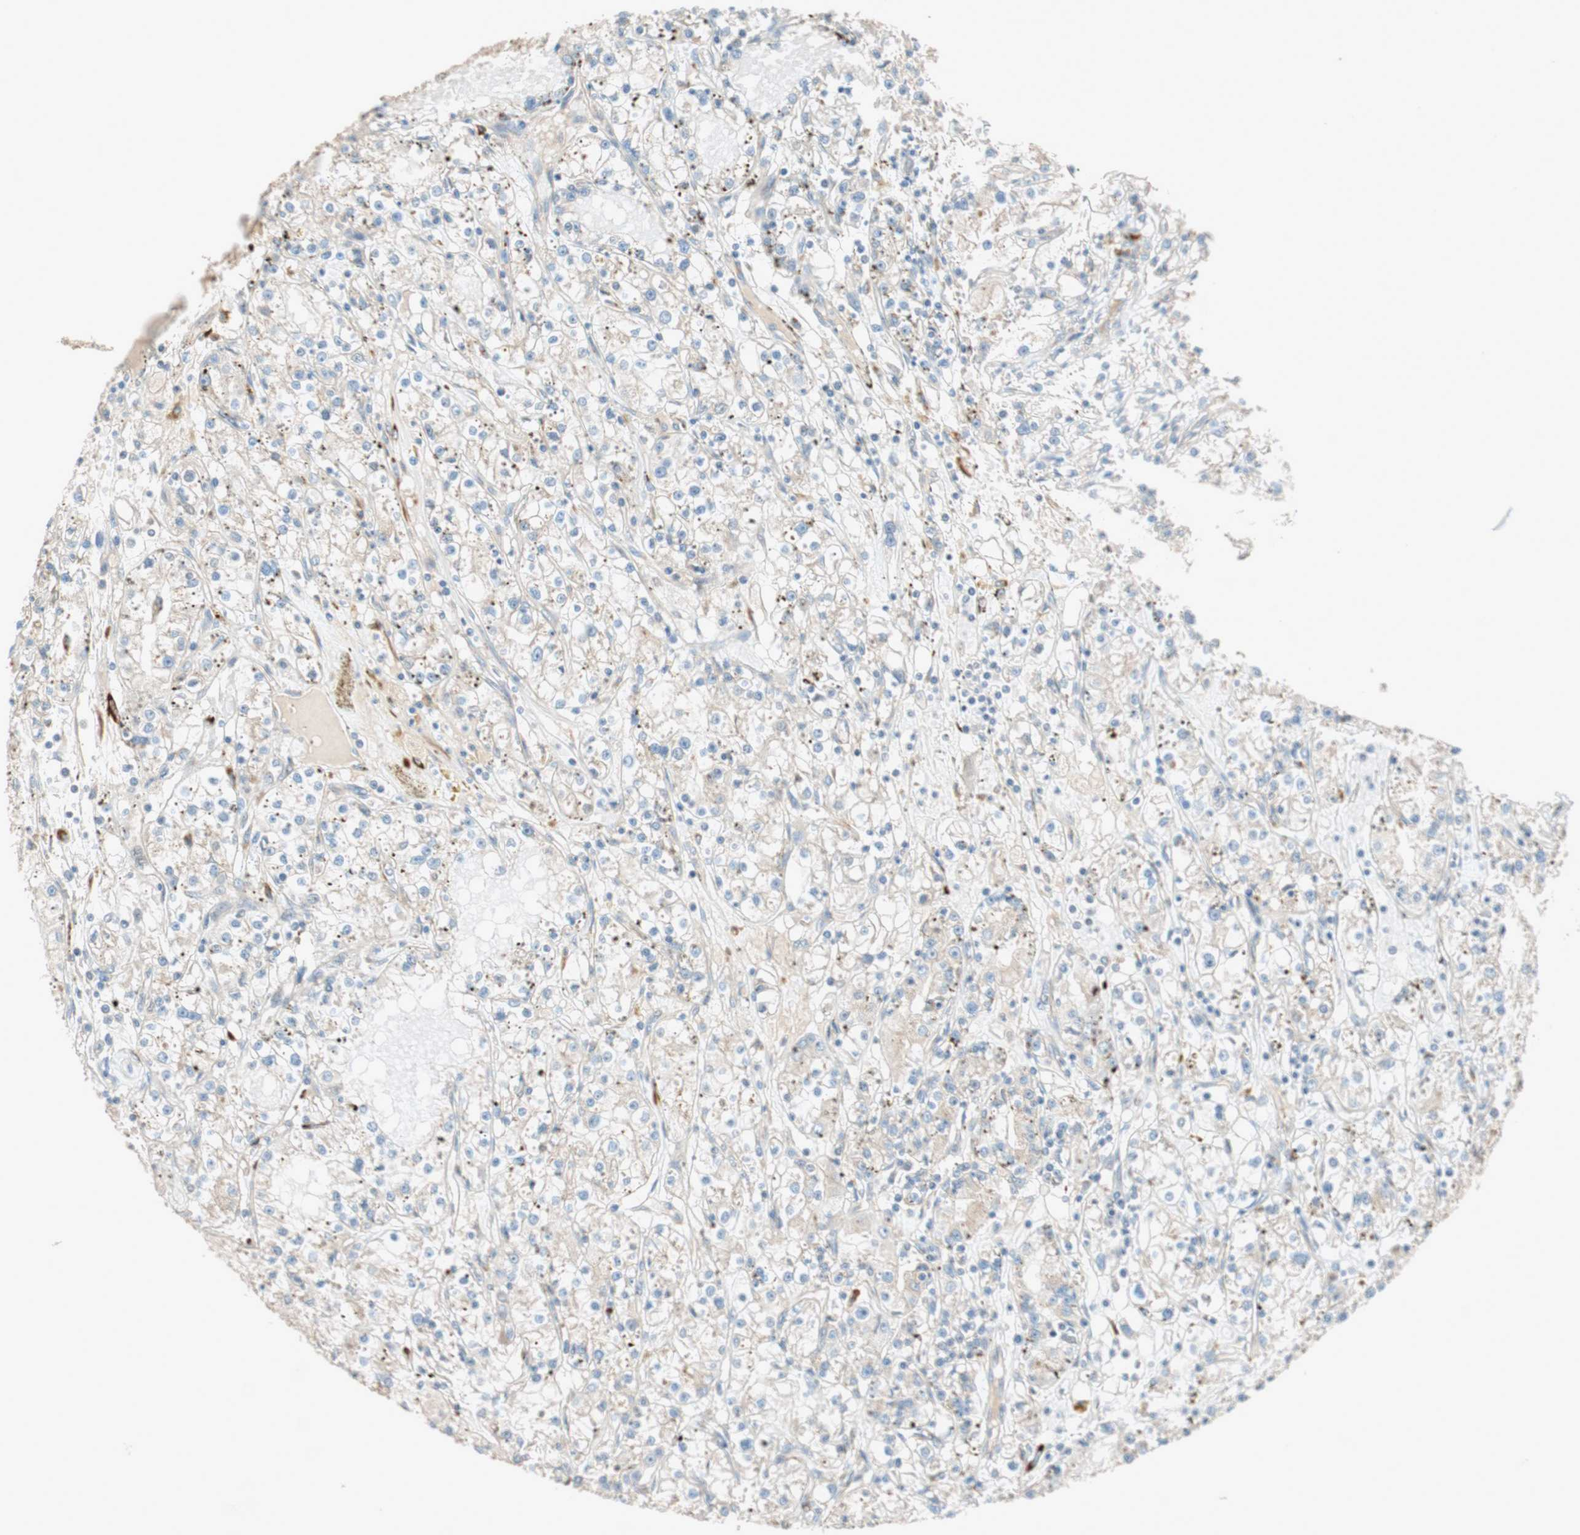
{"staining": {"intensity": "negative", "quantity": "none", "location": "none"}, "tissue": "renal cancer", "cell_type": "Tumor cells", "image_type": "cancer", "snomed": [{"axis": "morphology", "description": "Adenocarcinoma, NOS"}, {"axis": "topography", "description": "Kidney"}], "caption": "Human adenocarcinoma (renal) stained for a protein using IHC exhibits no positivity in tumor cells.", "gene": "EPHA6", "patient": {"sex": "male", "age": 56}}